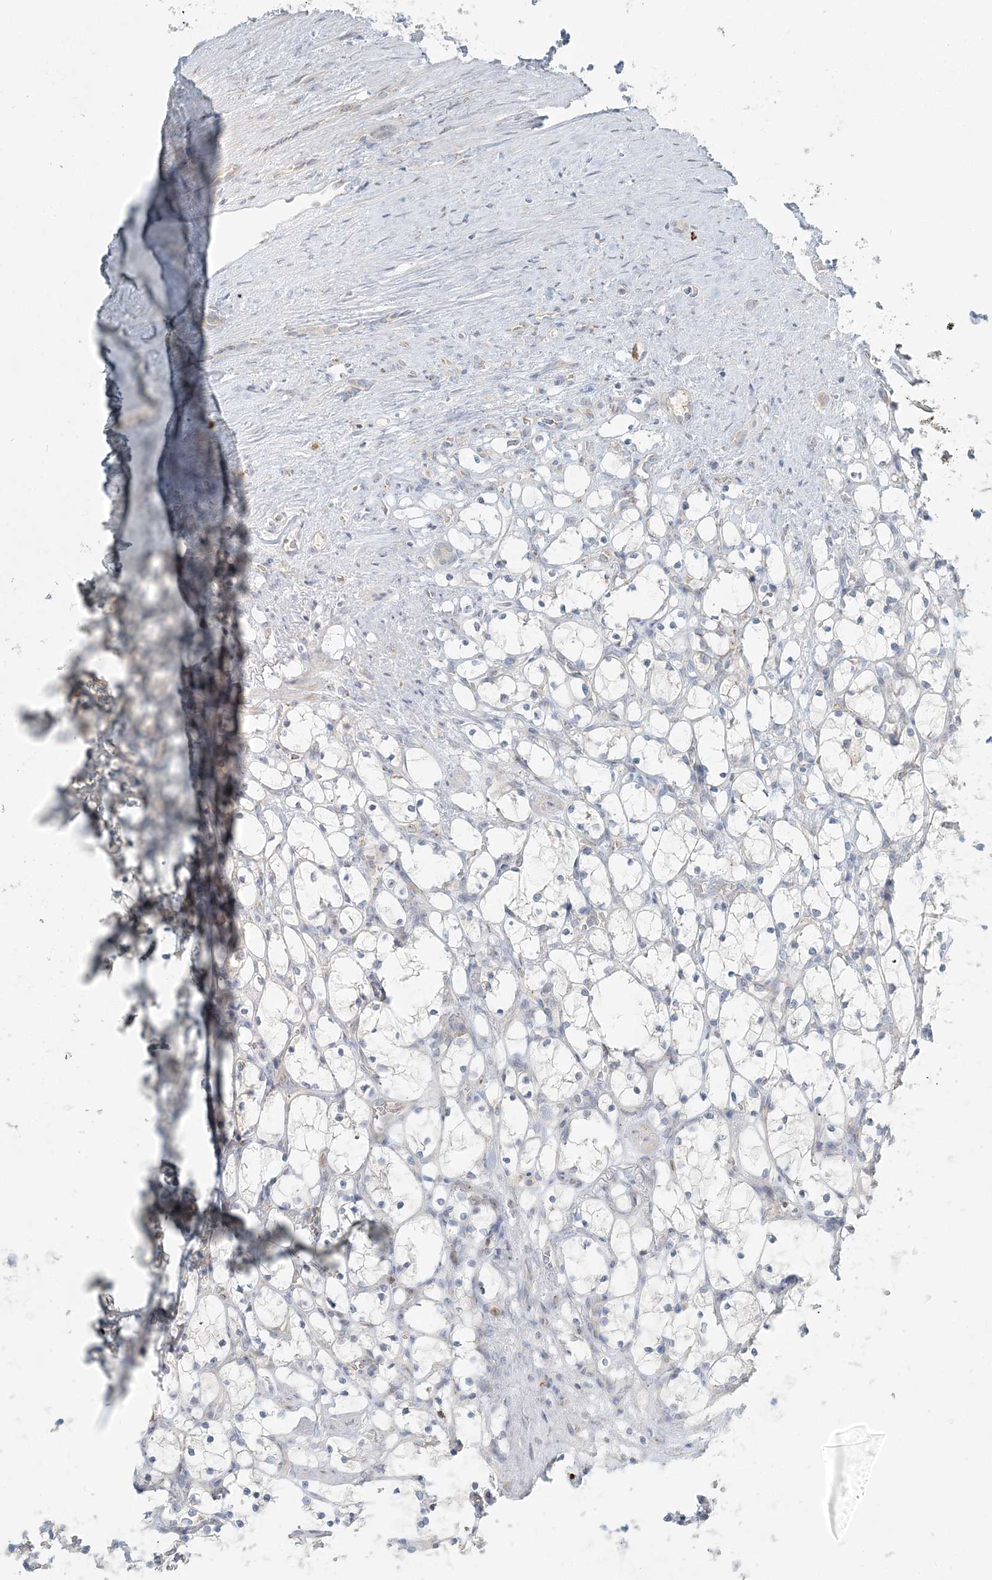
{"staining": {"intensity": "negative", "quantity": "none", "location": "none"}, "tissue": "renal cancer", "cell_type": "Tumor cells", "image_type": "cancer", "snomed": [{"axis": "morphology", "description": "Adenocarcinoma, NOS"}, {"axis": "topography", "description": "Kidney"}], "caption": "Renal cancer was stained to show a protein in brown. There is no significant positivity in tumor cells. The staining is performed using DAB brown chromogen with nuclei counter-stained in using hematoxylin.", "gene": "NAA11", "patient": {"sex": "female", "age": 69}}